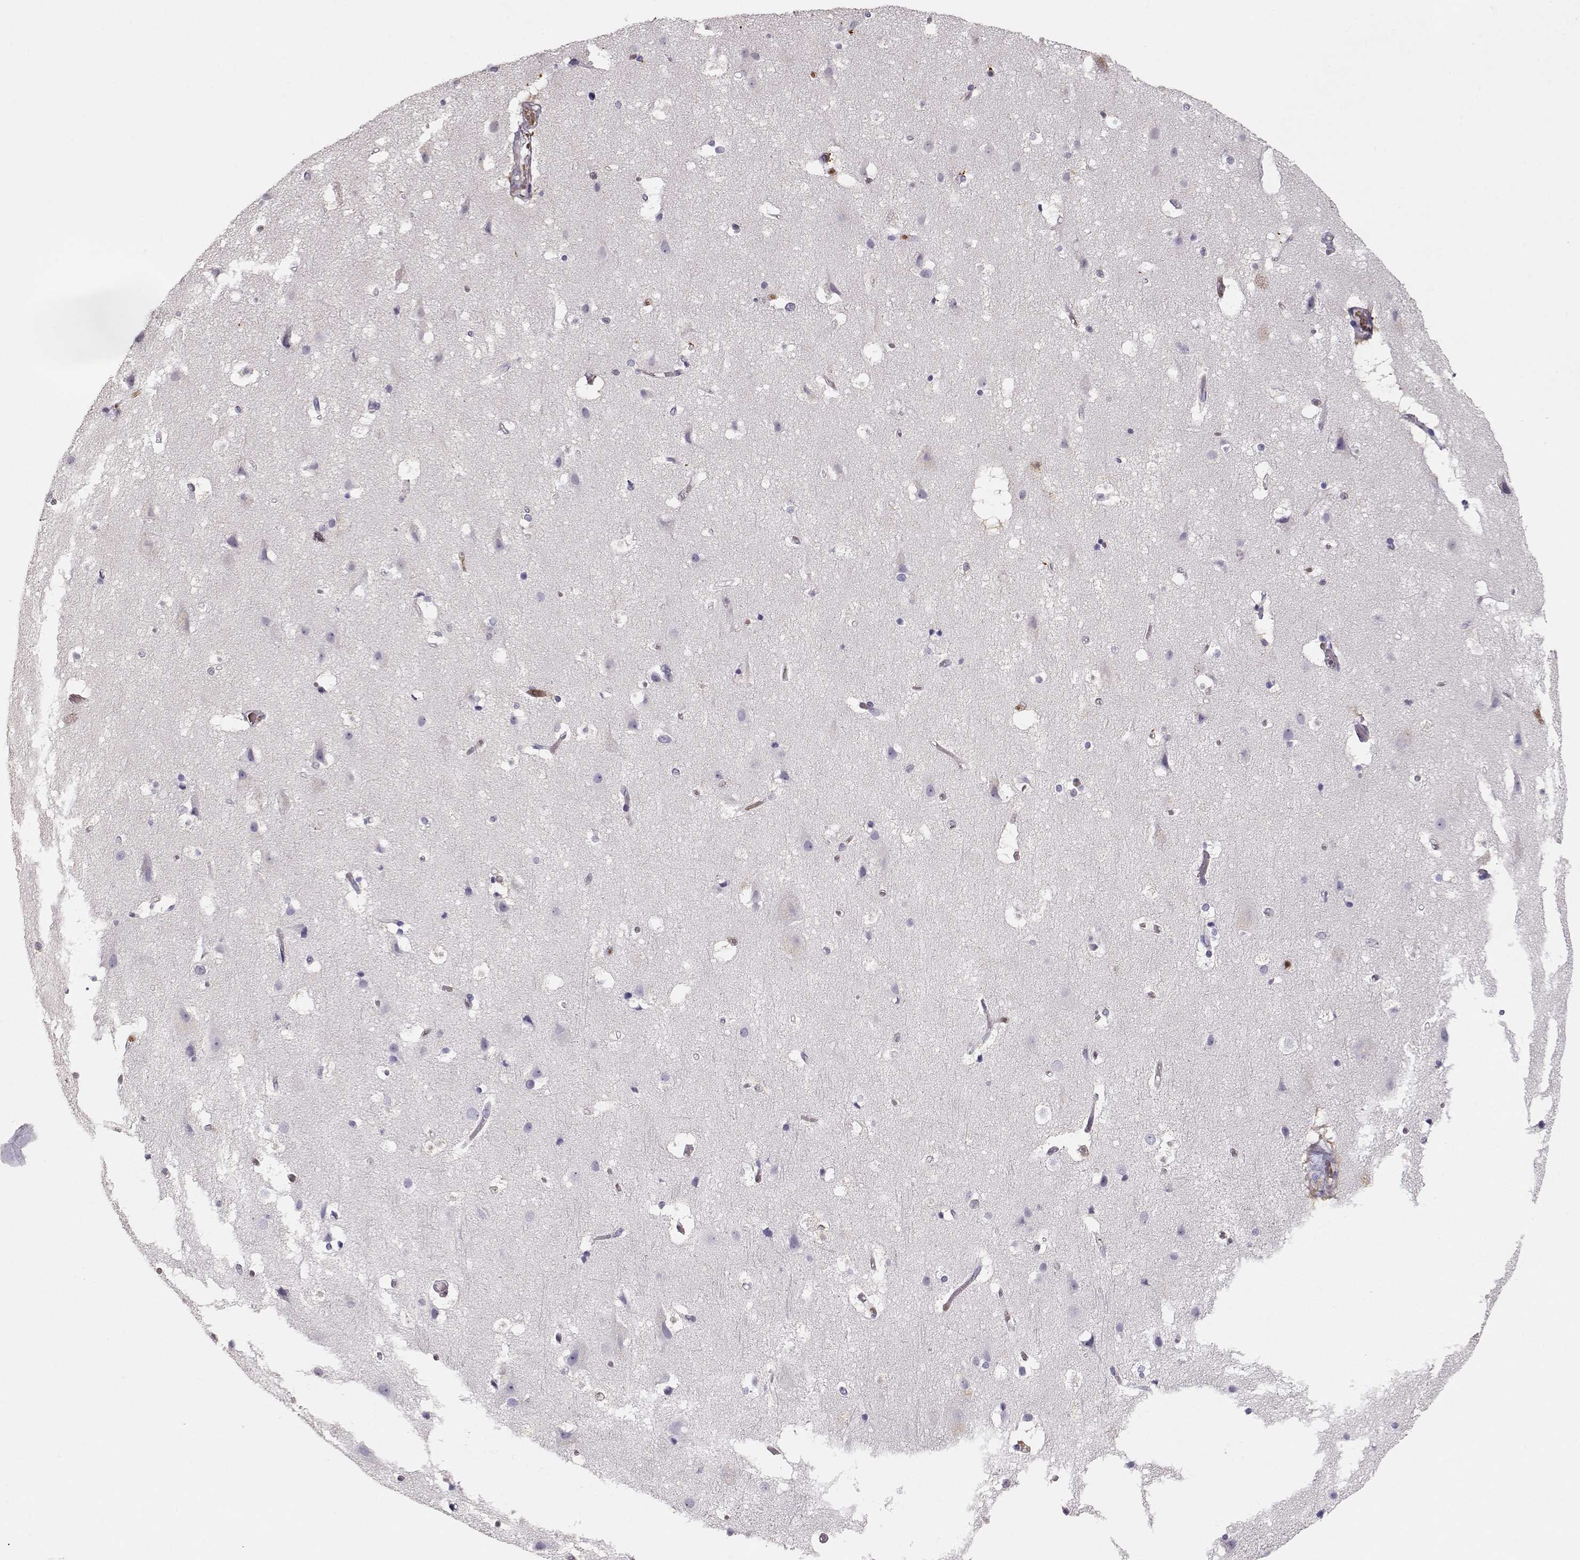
{"staining": {"intensity": "negative", "quantity": "none", "location": "none"}, "tissue": "cerebral cortex", "cell_type": "Endothelial cells", "image_type": "normal", "snomed": [{"axis": "morphology", "description": "Normal tissue, NOS"}, {"axis": "topography", "description": "Cerebral cortex"}], "caption": "Immunohistochemical staining of unremarkable human cerebral cortex demonstrates no significant positivity in endothelial cells. Nuclei are stained in blue.", "gene": "PNP", "patient": {"sex": "female", "age": 52}}